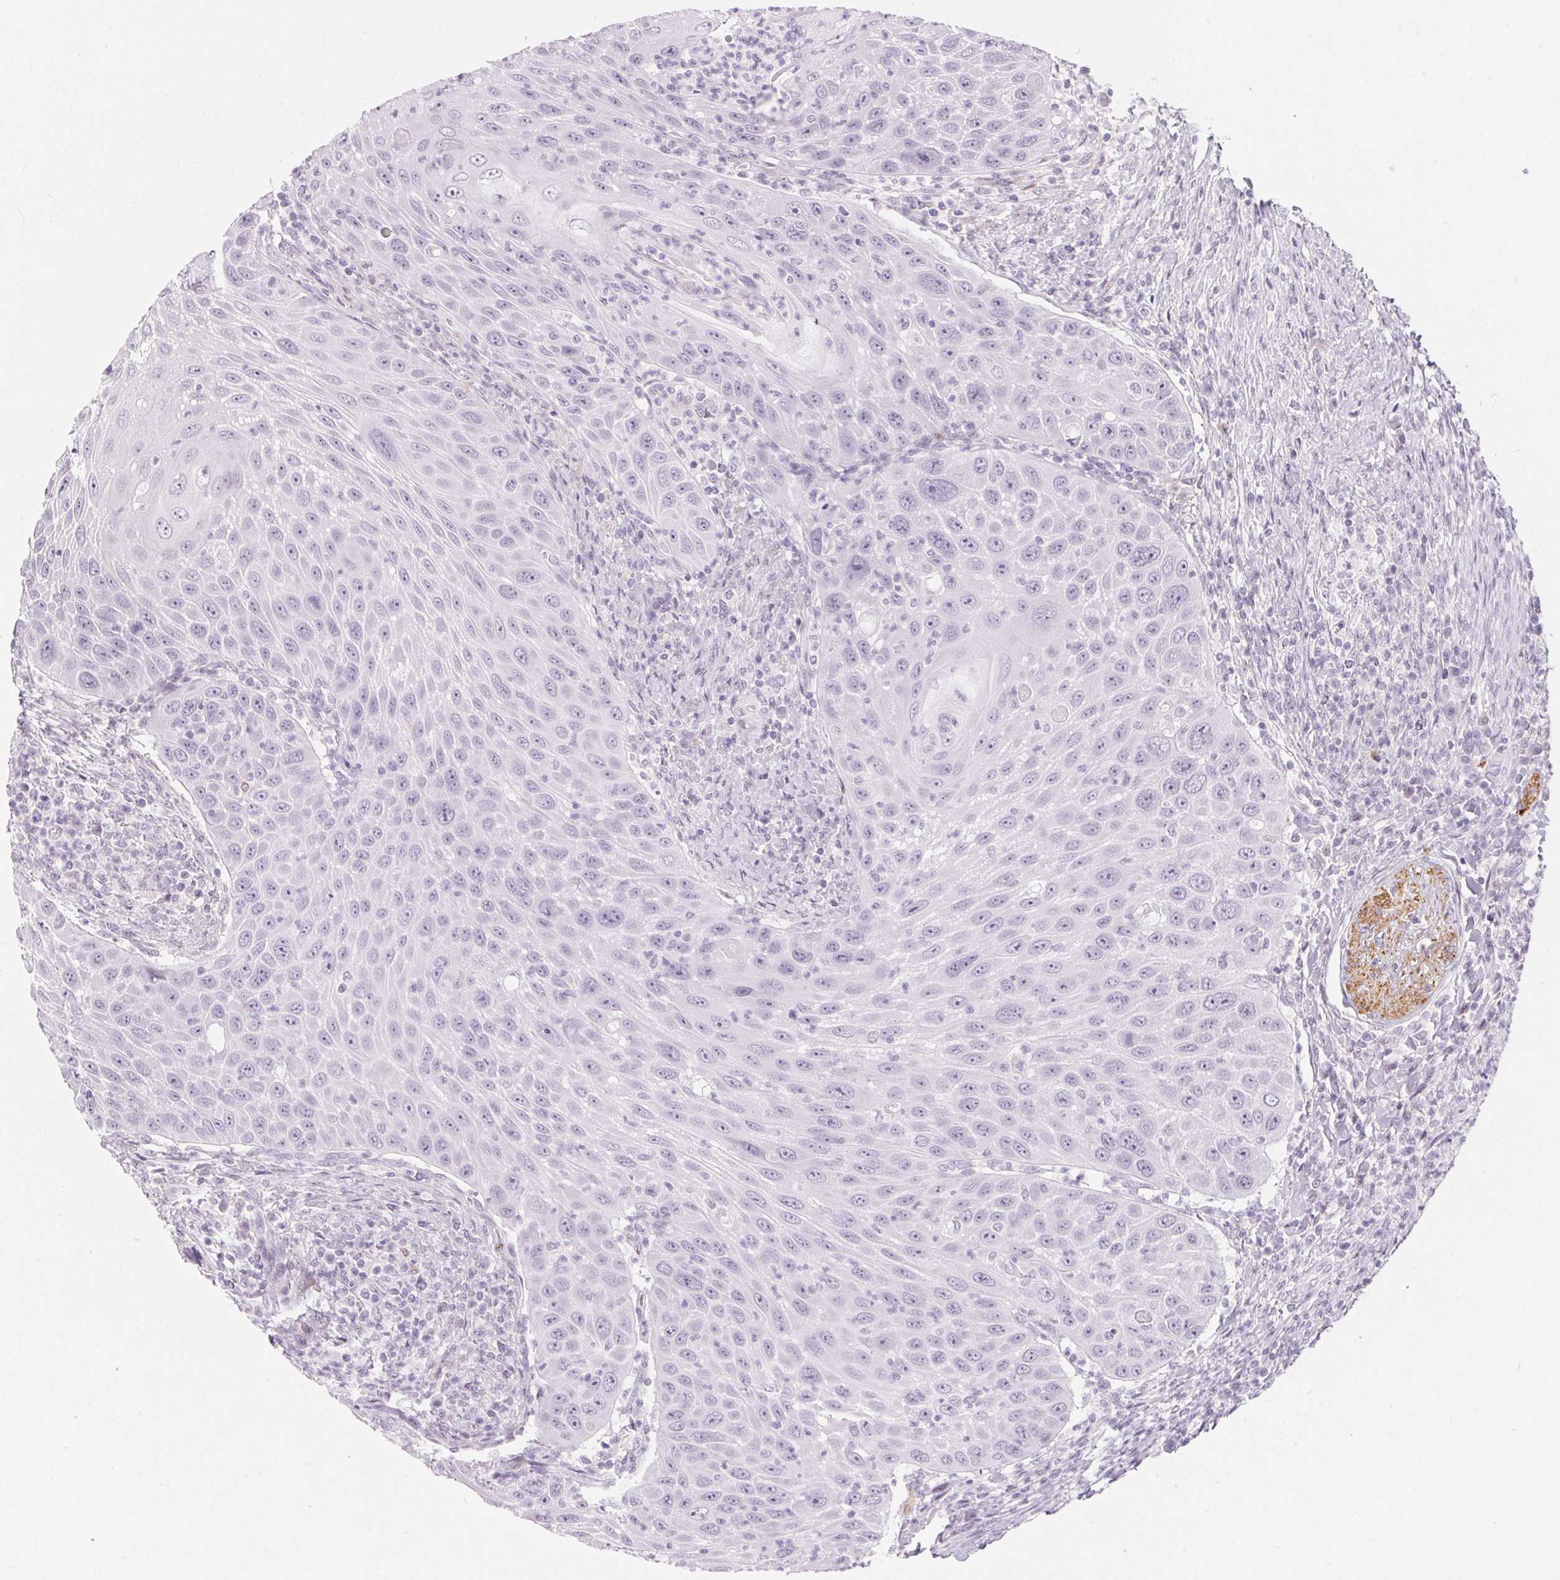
{"staining": {"intensity": "negative", "quantity": "none", "location": "none"}, "tissue": "head and neck cancer", "cell_type": "Tumor cells", "image_type": "cancer", "snomed": [{"axis": "morphology", "description": "Squamous cell carcinoma, NOS"}, {"axis": "topography", "description": "Head-Neck"}], "caption": "Immunohistochemistry (IHC) of squamous cell carcinoma (head and neck) exhibits no positivity in tumor cells. The staining is performed using DAB brown chromogen with nuclei counter-stained in using hematoxylin.", "gene": "CADPS", "patient": {"sex": "male", "age": 69}}